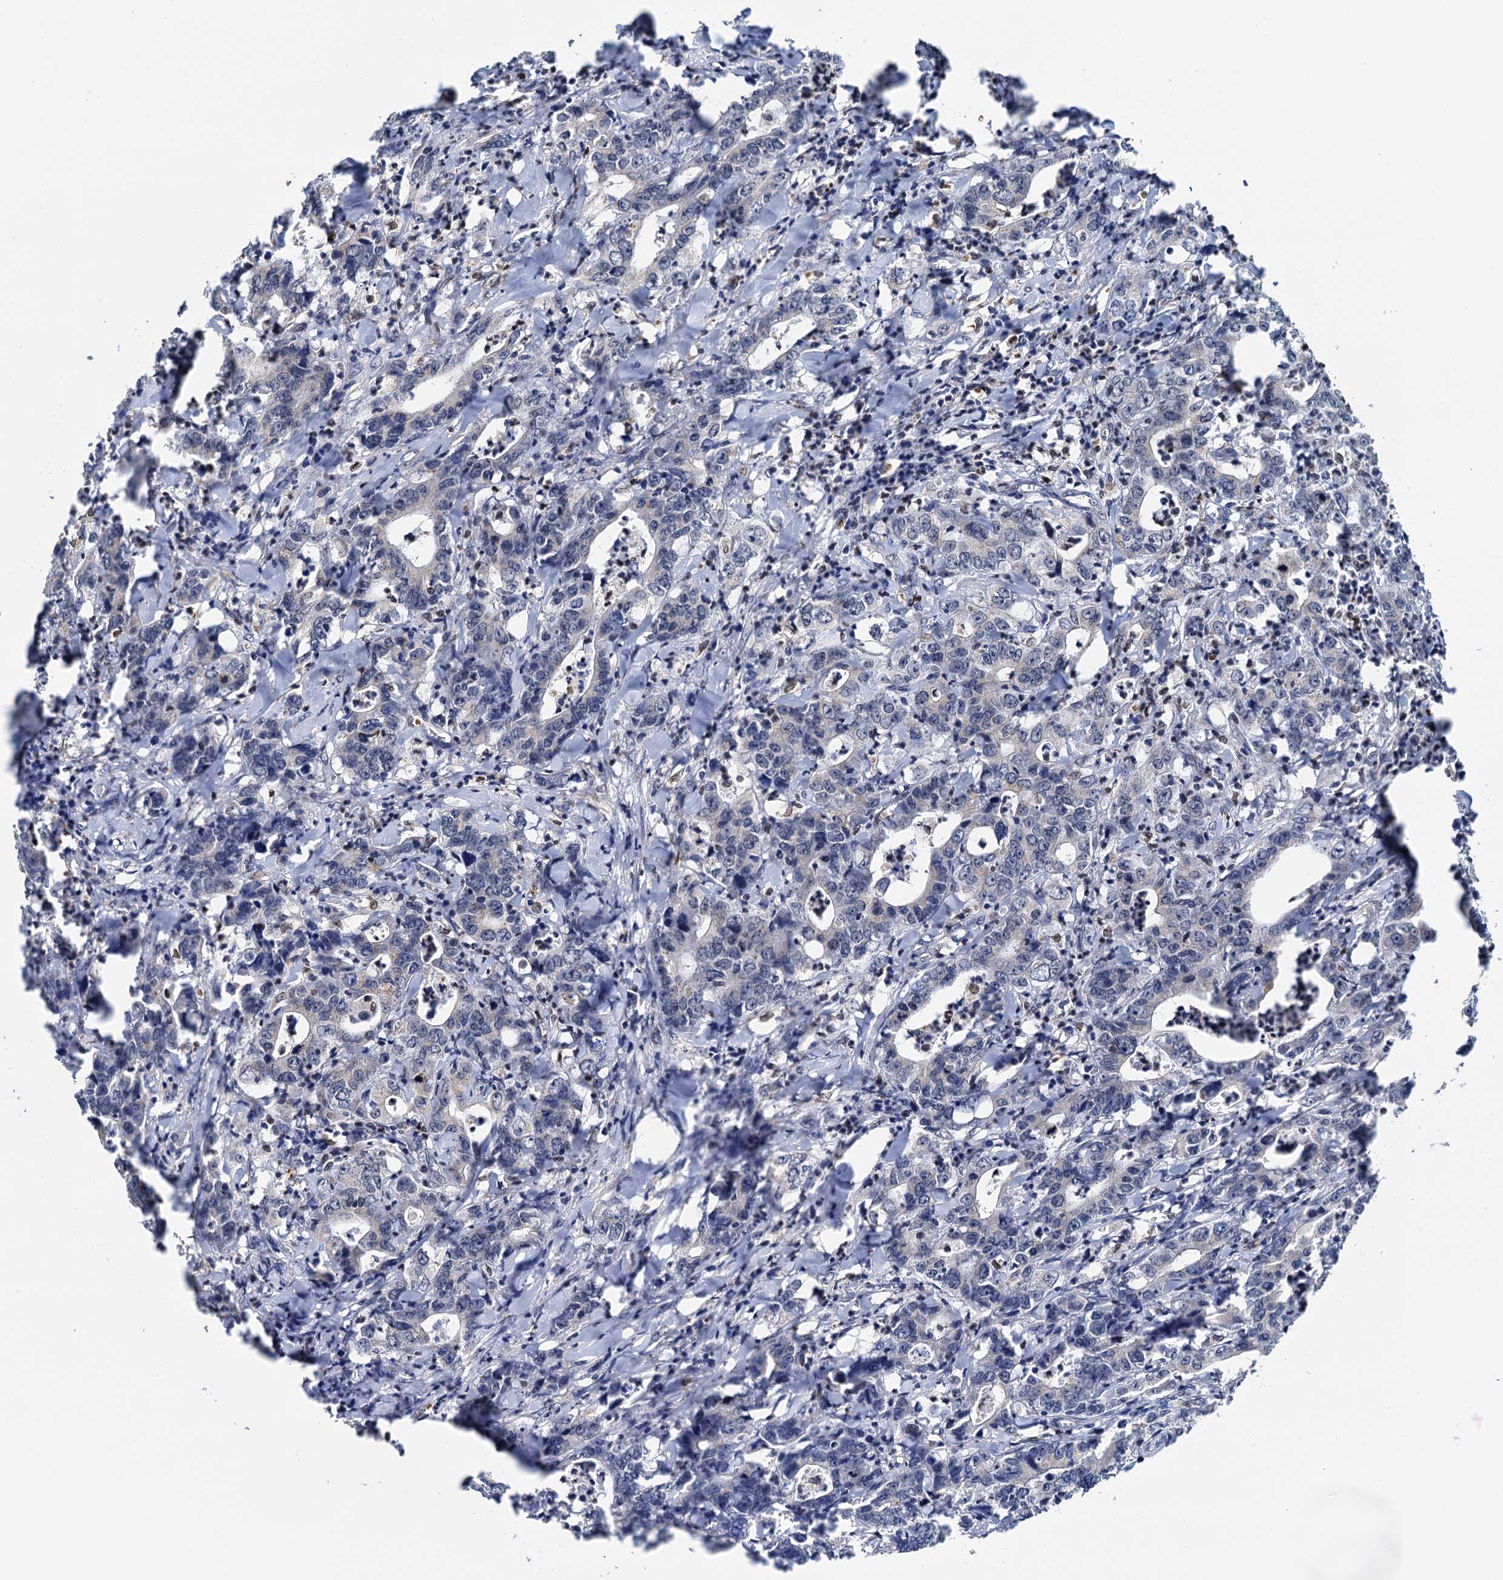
{"staining": {"intensity": "negative", "quantity": "none", "location": "none"}, "tissue": "colorectal cancer", "cell_type": "Tumor cells", "image_type": "cancer", "snomed": [{"axis": "morphology", "description": "Adenocarcinoma, NOS"}, {"axis": "topography", "description": "Colon"}], "caption": "Immunohistochemistry (IHC) histopathology image of human adenocarcinoma (colorectal) stained for a protein (brown), which reveals no staining in tumor cells.", "gene": "ZC3H13", "patient": {"sex": "female", "age": 75}}